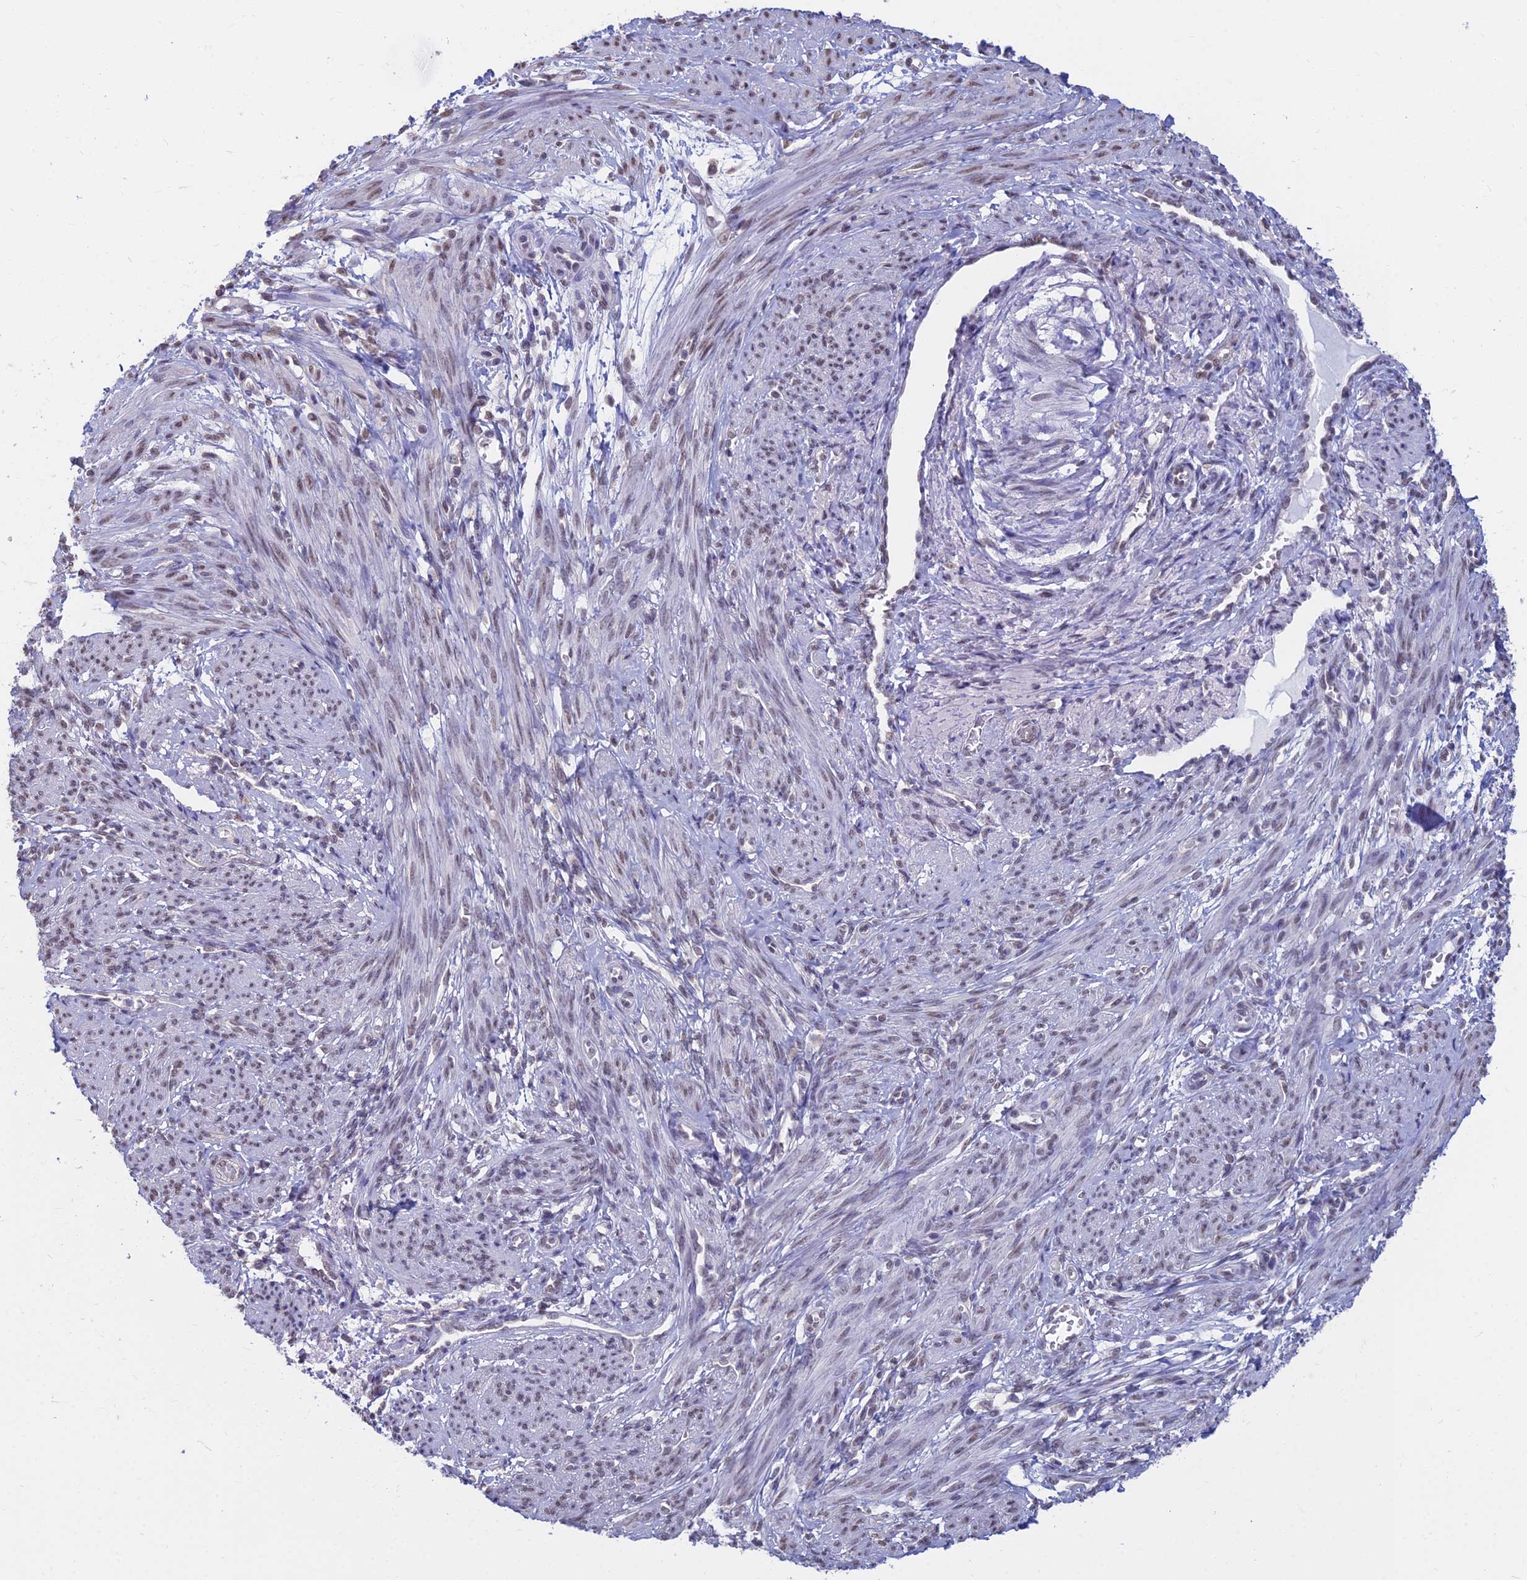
{"staining": {"intensity": "weak", "quantity": "<25%", "location": "nuclear"}, "tissue": "smooth muscle", "cell_type": "Smooth muscle cells", "image_type": "normal", "snomed": [{"axis": "morphology", "description": "Normal tissue, NOS"}, {"axis": "topography", "description": "Smooth muscle"}], "caption": "High power microscopy image of an IHC micrograph of benign smooth muscle, revealing no significant expression in smooth muscle cells.", "gene": "SRSF7", "patient": {"sex": "female", "age": 39}}